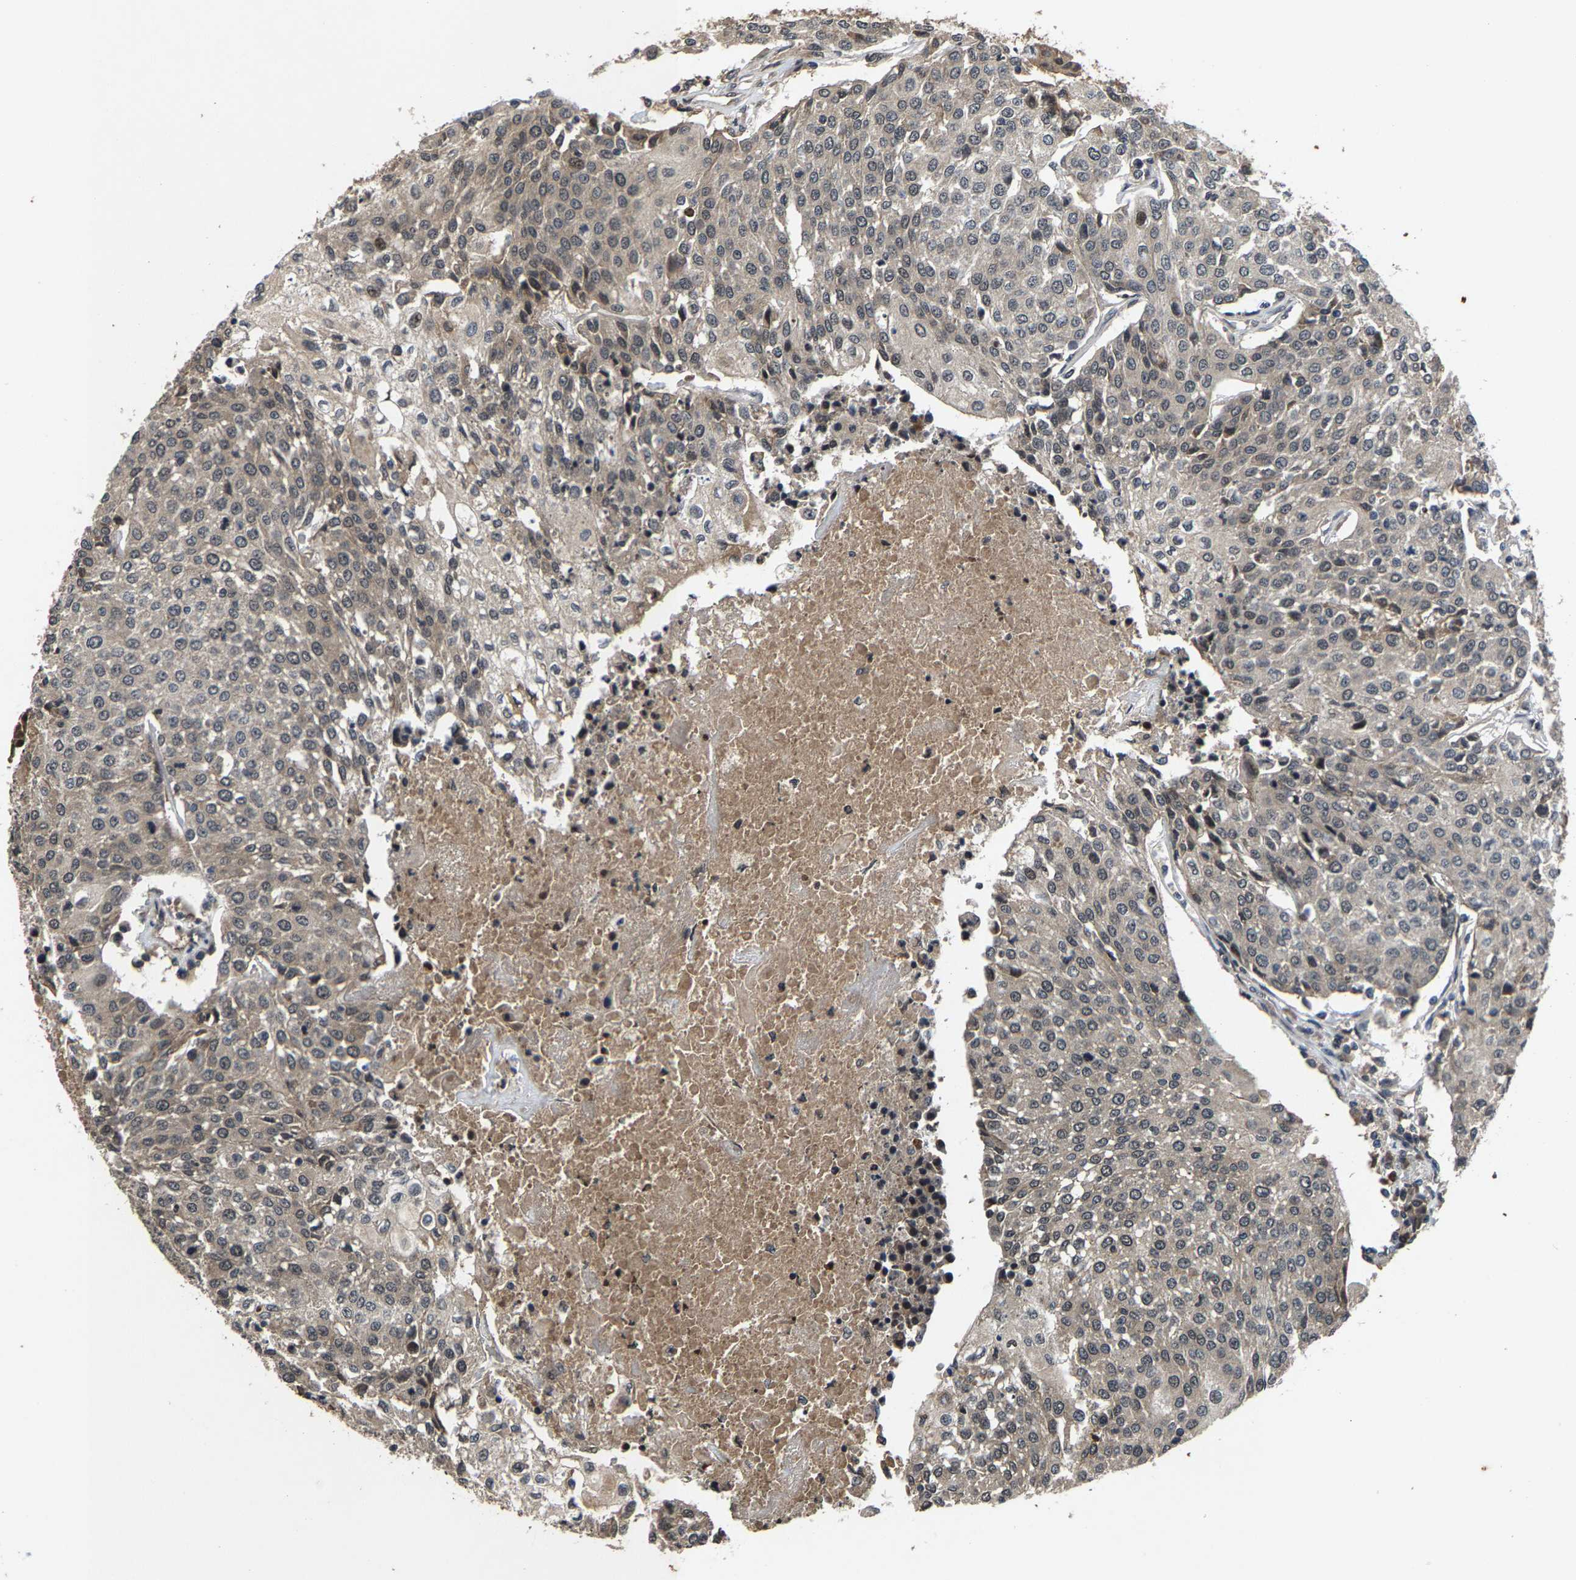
{"staining": {"intensity": "weak", "quantity": "<25%", "location": "cytoplasmic/membranous"}, "tissue": "urothelial cancer", "cell_type": "Tumor cells", "image_type": "cancer", "snomed": [{"axis": "morphology", "description": "Urothelial carcinoma, High grade"}, {"axis": "topography", "description": "Urinary bladder"}], "caption": "An IHC micrograph of urothelial cancer is shown. There is no staining in tumor cells of urothelial cancer. (Stains: DAB immunohistochemistry (IHC) with hematoxylin counter stain, Microscopy: brightfield microscopy at high magnification).", "gene": "HUWE1", "patient": {"sex": "female", "age": 85}}